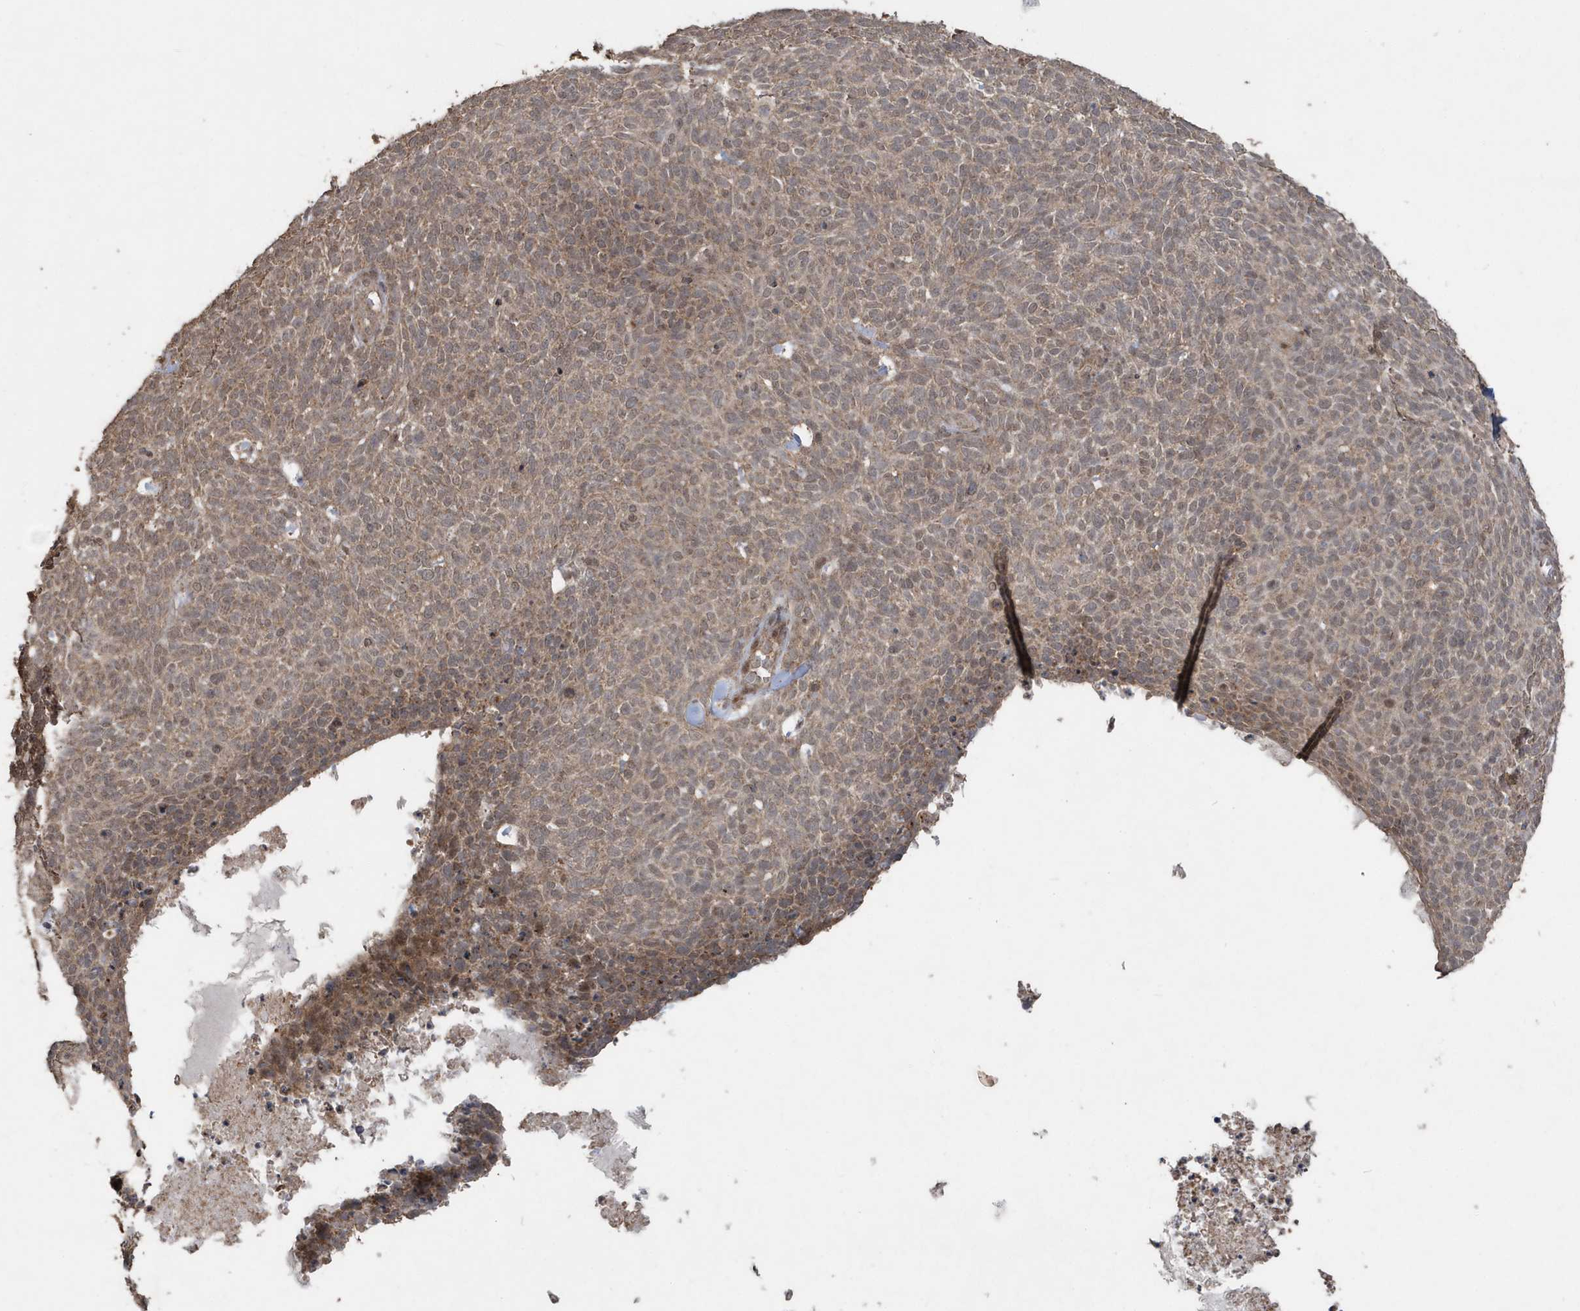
{"staining": {"intensity": "moderate", "quantity": "25%-75%", "location": "cytoplasmic/membranous"}, "tissue": "skin cancer", "cell_type": "Tumor cells", "image_type": "cancer", "snomed": [{"axis": "morphology", "description": "Squamous cell carcinoma, NOS"}, {"axis": "topography", "description": "Skin"}], "caption": "Moderate cytoplasmic/membranous positivity for a protein is identified in approximately 25%-75% of tumor cells of skin cancer (squamous cell carcinoma) using IHC.", "gene": "PAXBP1", "patient": {"sex": "female", "age": 90}}